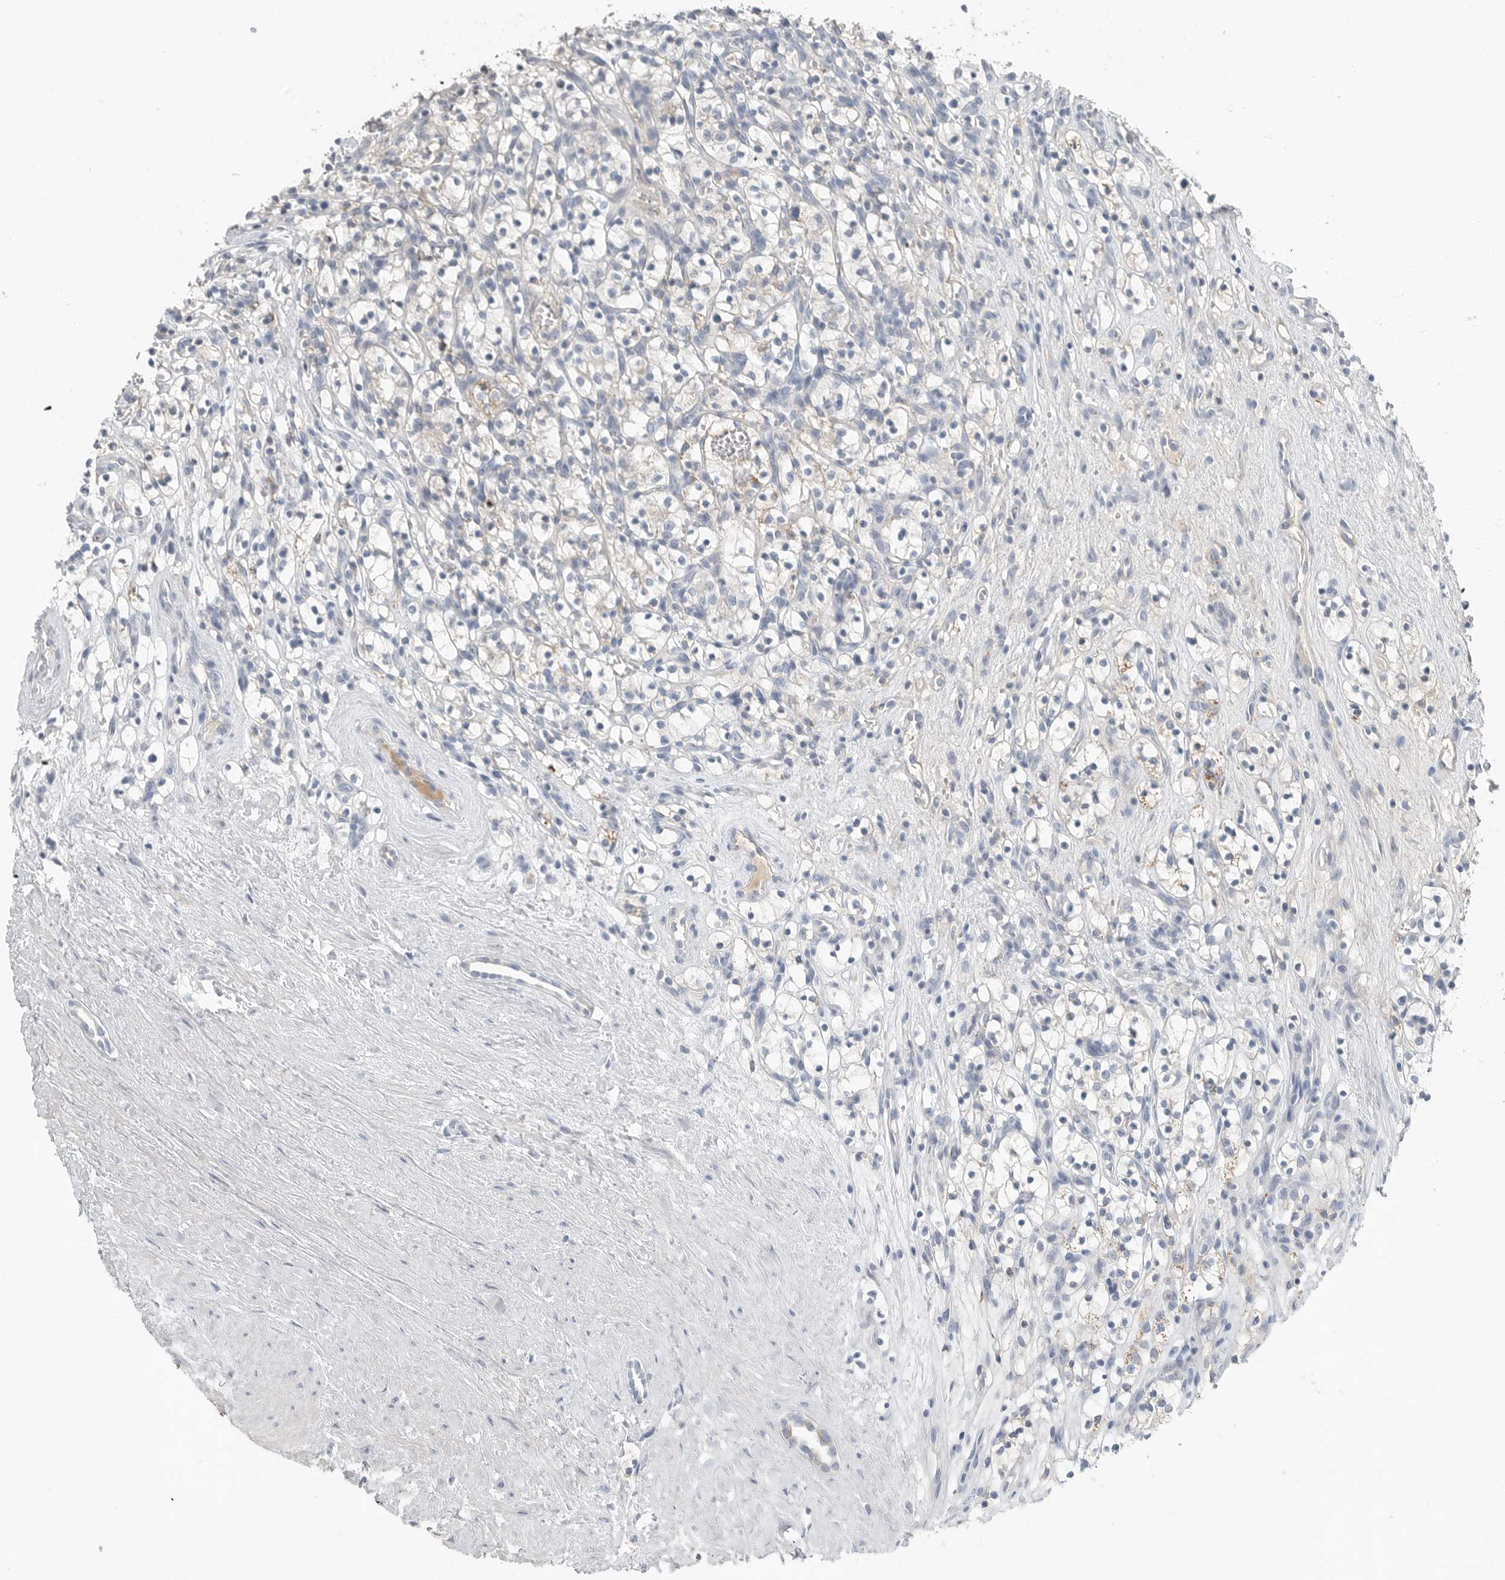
{"staining": {"intensity": "negative", "quantity": "none", "location": "none"}, "tissue": "renal cancer", "cell_type": "Tumor cells", "image_type": "cancer", "snomed": [{"axis": "morphology", "description": "Adenocarcinoma, NOS"}, {"axis": "topography", "description": "Kidney"}], "caption": "Tumor cells show no significant positivity in renal cancer. (DAB (3,3'-diaminobenzidine) IHC, high magnification).", "gene": "SERPINB7", "patient": {"sex": "female", "age": 57}}